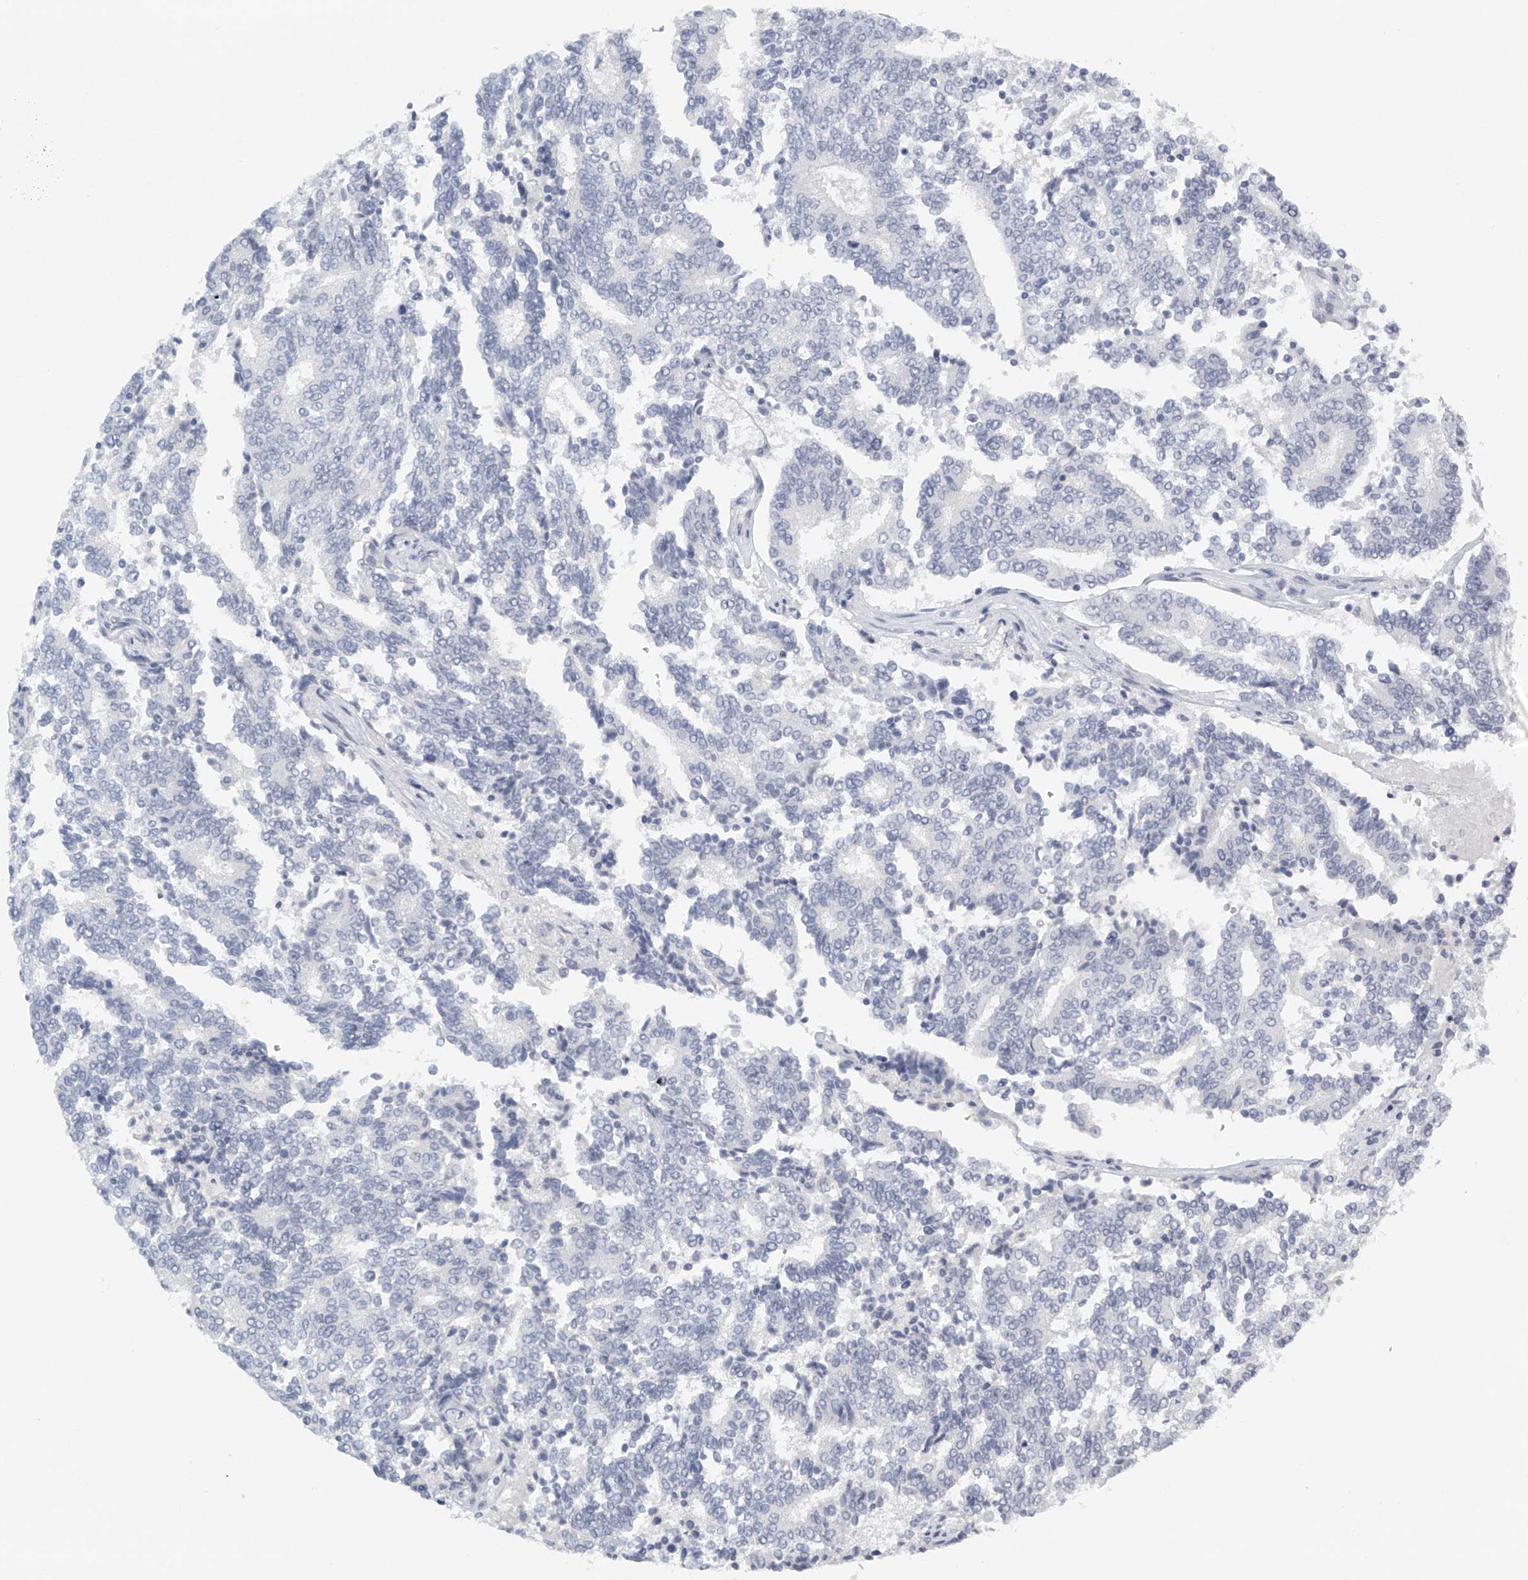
{"staining": {"intensity": "negative", "quantity": "none", "location": "none"}, "tissue": "prostate cancer", "cell_type": "Tumor cells", "image_type": "cancer", "snomed": [{"axis": "morphology", "description": "Normal tissue, NOS"}, {"axis": "morphology", "description": "Adenocarcinoma, High grade"}, {"axis": "topography", "description": "Prostate"}, {"axis": "topography", "description": "Seminal veicle"}], "caption": "Tumor cells show no significant staining in prostate cancer (high-grade adenocarcinoma).", "gene": "FAT2", "patient": {"sex": "male", "age": 55}}